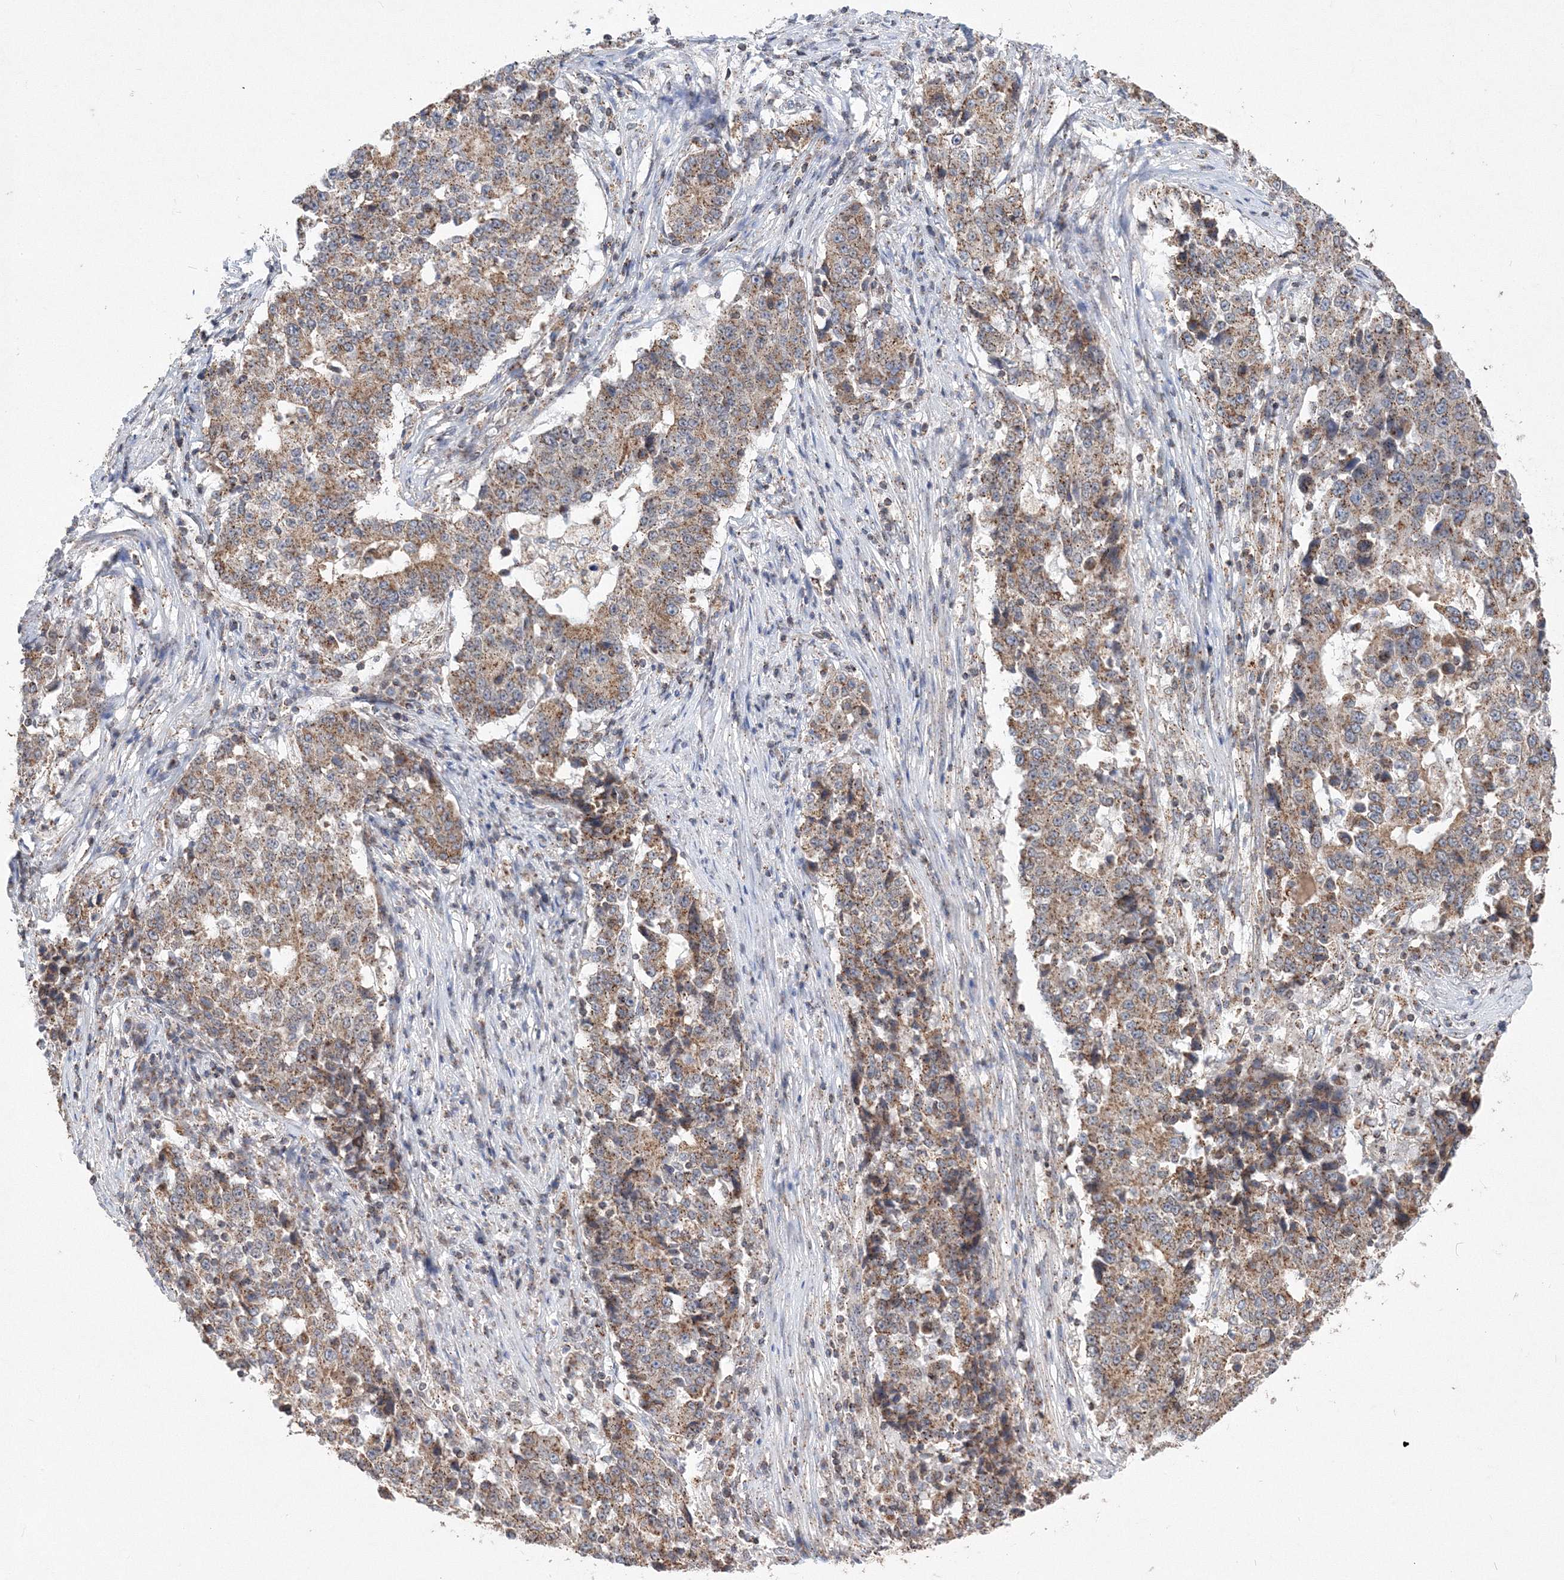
{"staining": {"intensity": "moderate", "quantity": ">75%", "location": "cytoplasmic/membranous"}, "tissue": "stomach cancer", "cell_type": "Tumor cells", "image_type": "cancer", "snomed": [{"axis": "morphology", "description": "Adenocarcinoma, NOS"}, {"axis": "topography", "description": "Stomach"}], "caption": "Brown immunohistochemical staining in adenocarcinoma (stomach) exhibits moderate cytoplasmic/membranous positivity in approximately >75% of tumor cells.", "gene": "AASDH", "patient": {"sex": "male", "age": 59}}